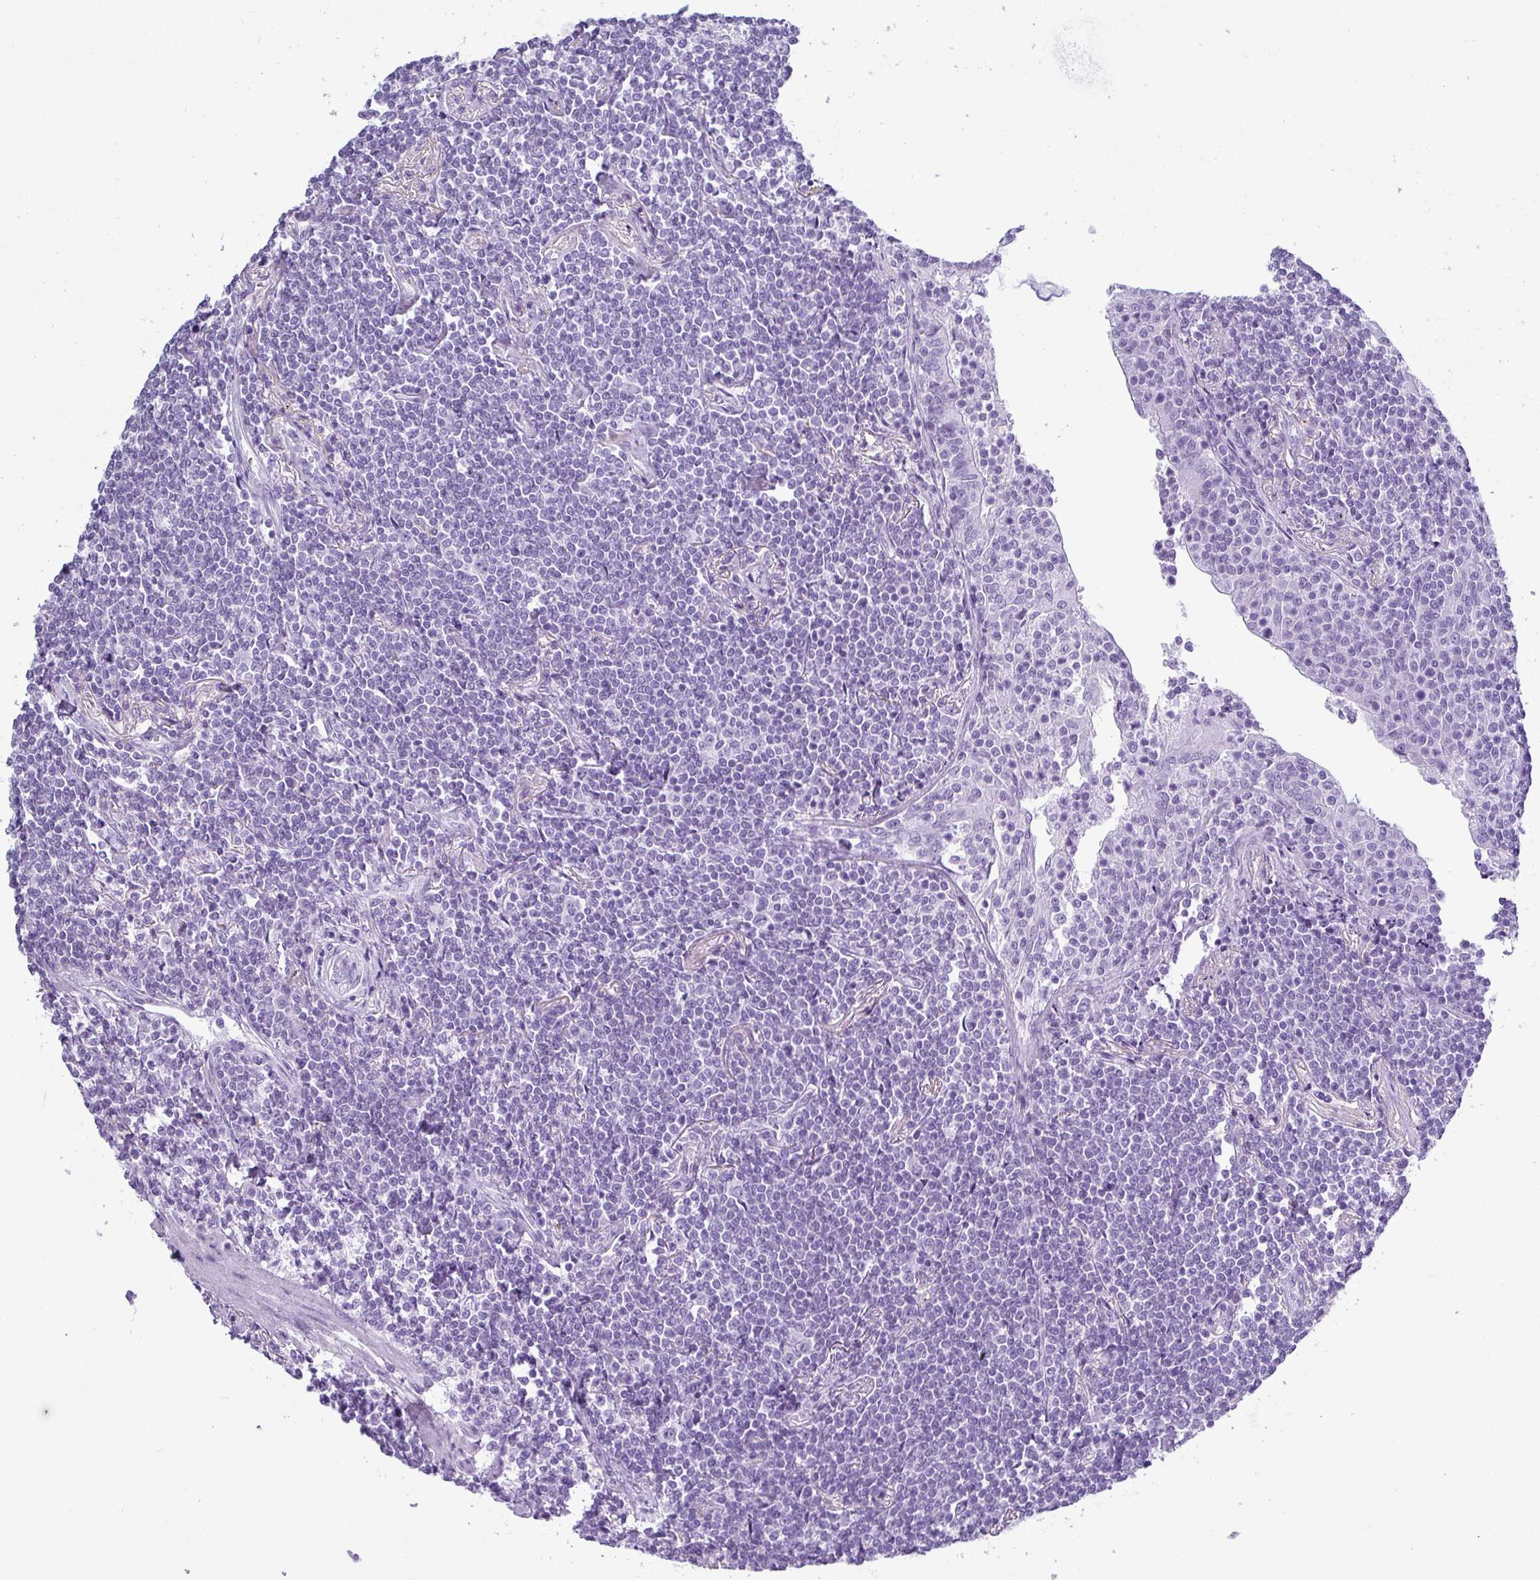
{"staining": {"intensity": "negative", "quantity": "none", "location": "none"}, "tissue": "lymphoma", "cell_type": "Tumor cells", "image_type": "cancer", "snomed": [{"axis": "morphology", "description": "Malignant lymphoma, non-Hodgkin's type, Low grade"}, {"axis": "topography", "description": "Lung"}], "caption": "An immunohistochemistry (IHC) photomicrograph of low-grade malignant lymphoma, non-Hodgkin's type is shown. There is no staining in tumor cells of low-grade malignant lymphoma, non-Hodgkin's type.", "gene": "ZNF568", "patient": {"sex": "female", "age": 71}}